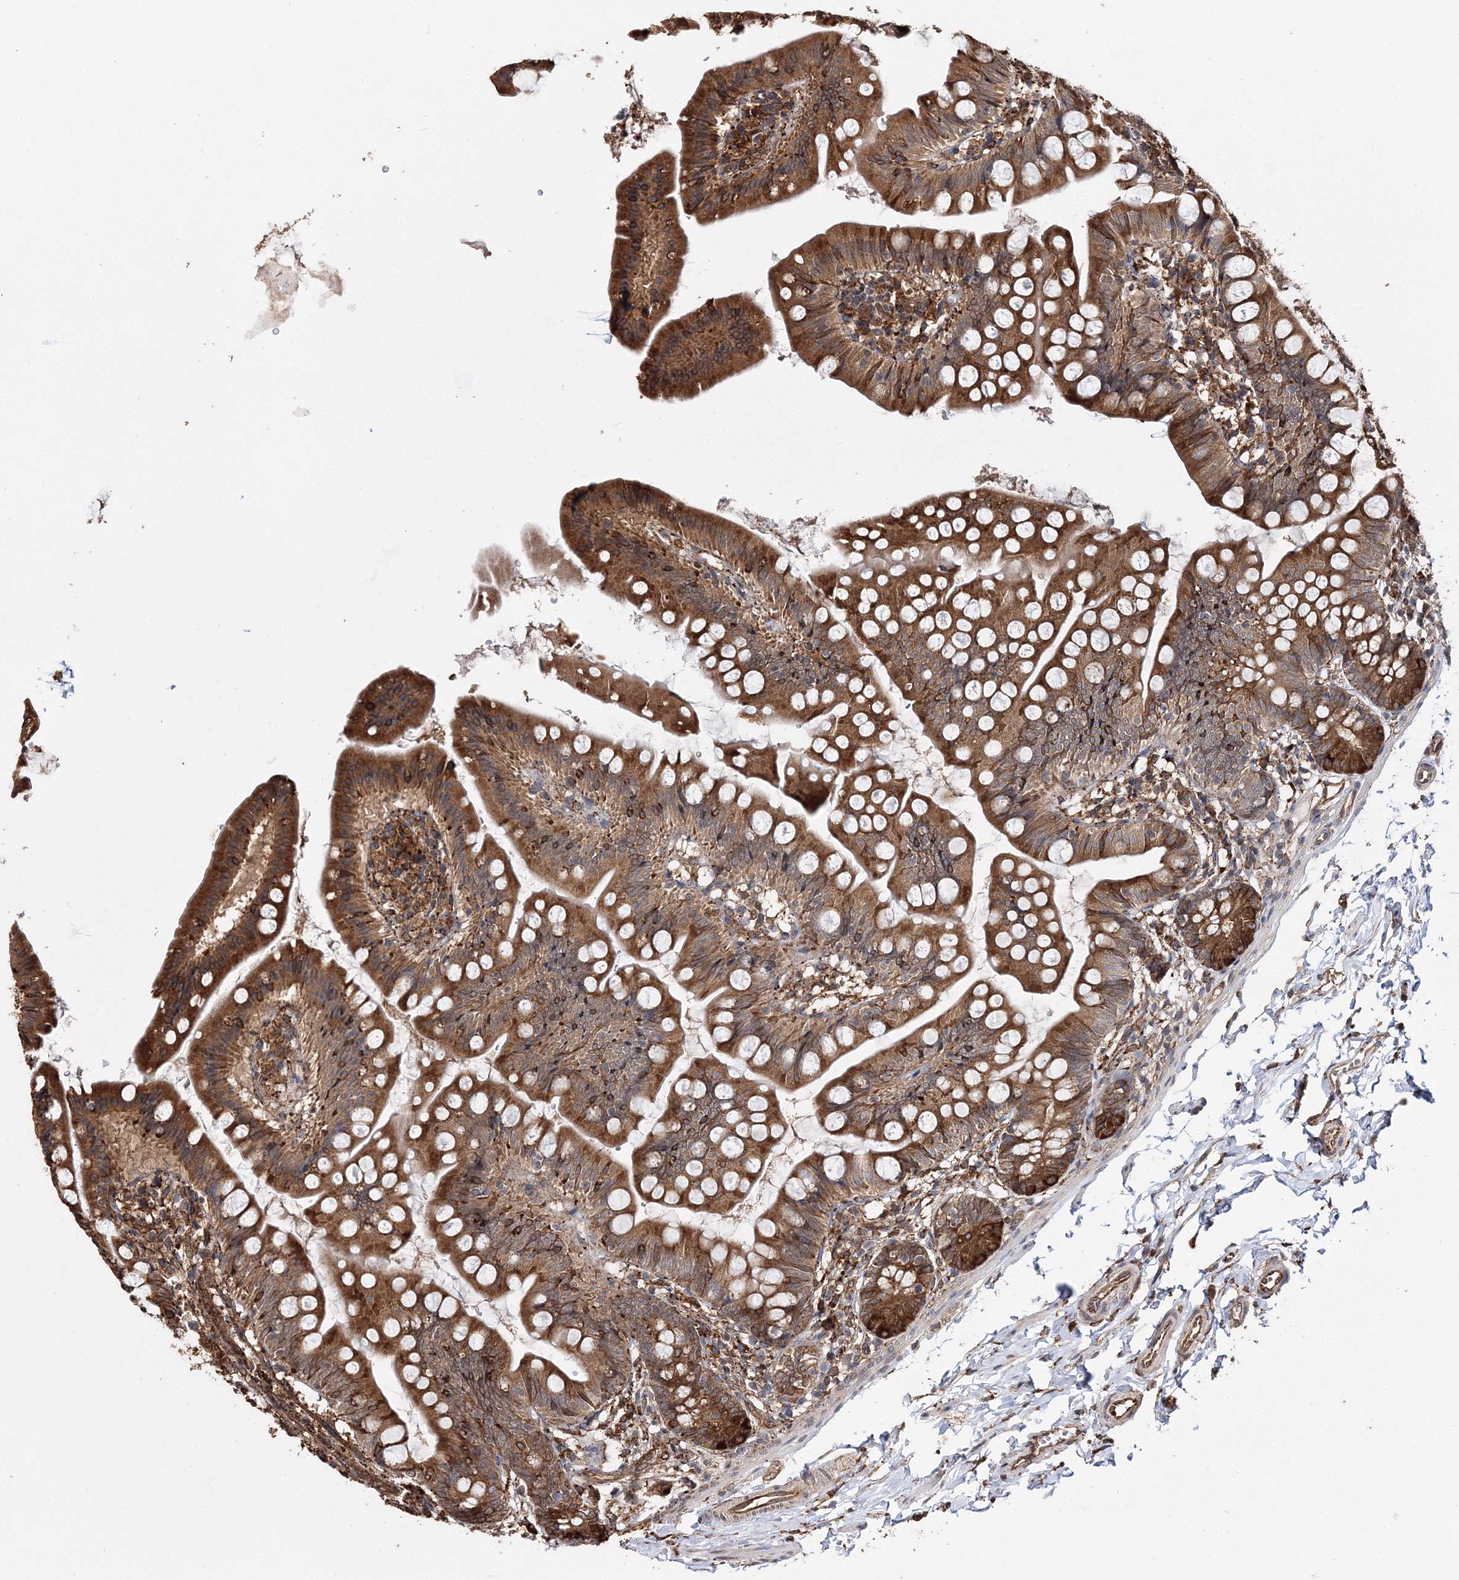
{"staining": {"intensity": "strong", "quantity": ">75%", "location": "cytoplasmic/membranous"}, "tissue": "small intestine", "cell_type": "Glandular cells", "image_type": "normal", "snomed": [{"axis": "morphology", "description": "Normal tissue, NOS"}, {"axis": "topography", "description": "Small intestine"}], "caption": "A histopathology image showing strong cytoplasmic/membranous staining in about >75% of glandular cells in normal small intestine, as visualized by brown immunohistochemical staining.", "gene": "SCRN3", "patient": {"sex": "male", "age": 7}}